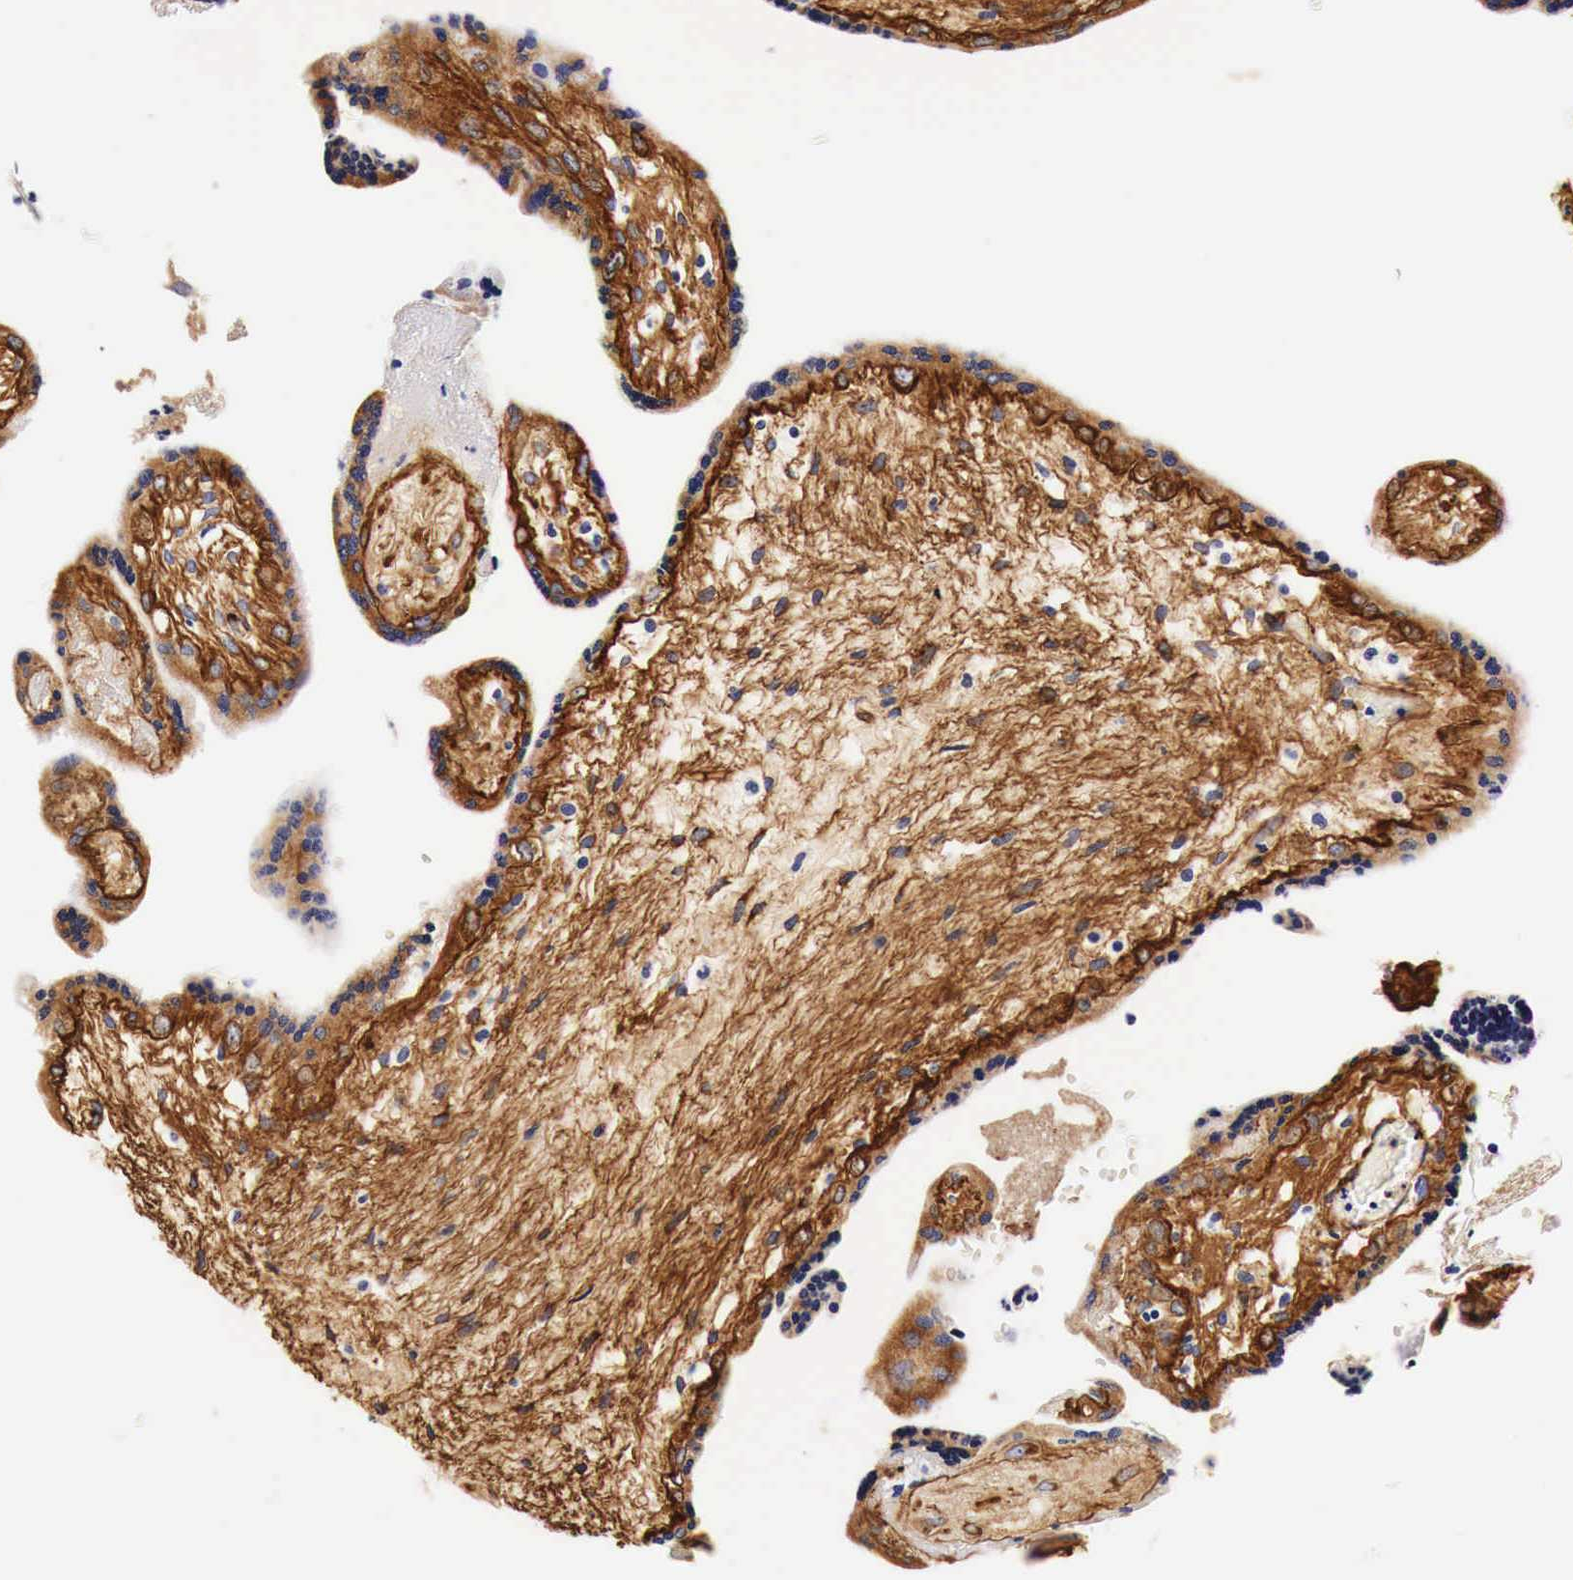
{"staining": {"intensity": "negative", "quantity": "none", "location": "none"}, "tissue": "placenta", "cell_type": "Trophoblastic cells", "image_type": "normal", "snomed": [{"axis": "morphology", "description": "Normal tissue, NOS"}, {"axis": "topography", "description": "Placenta"}], "caption": "Human placenta stained for a protein using immunohistochemistry (IHC) reveals no positivity in trophoblastic cells.", "gene": "LAMB2", "patient": {"sex": "female", "age": 24}}